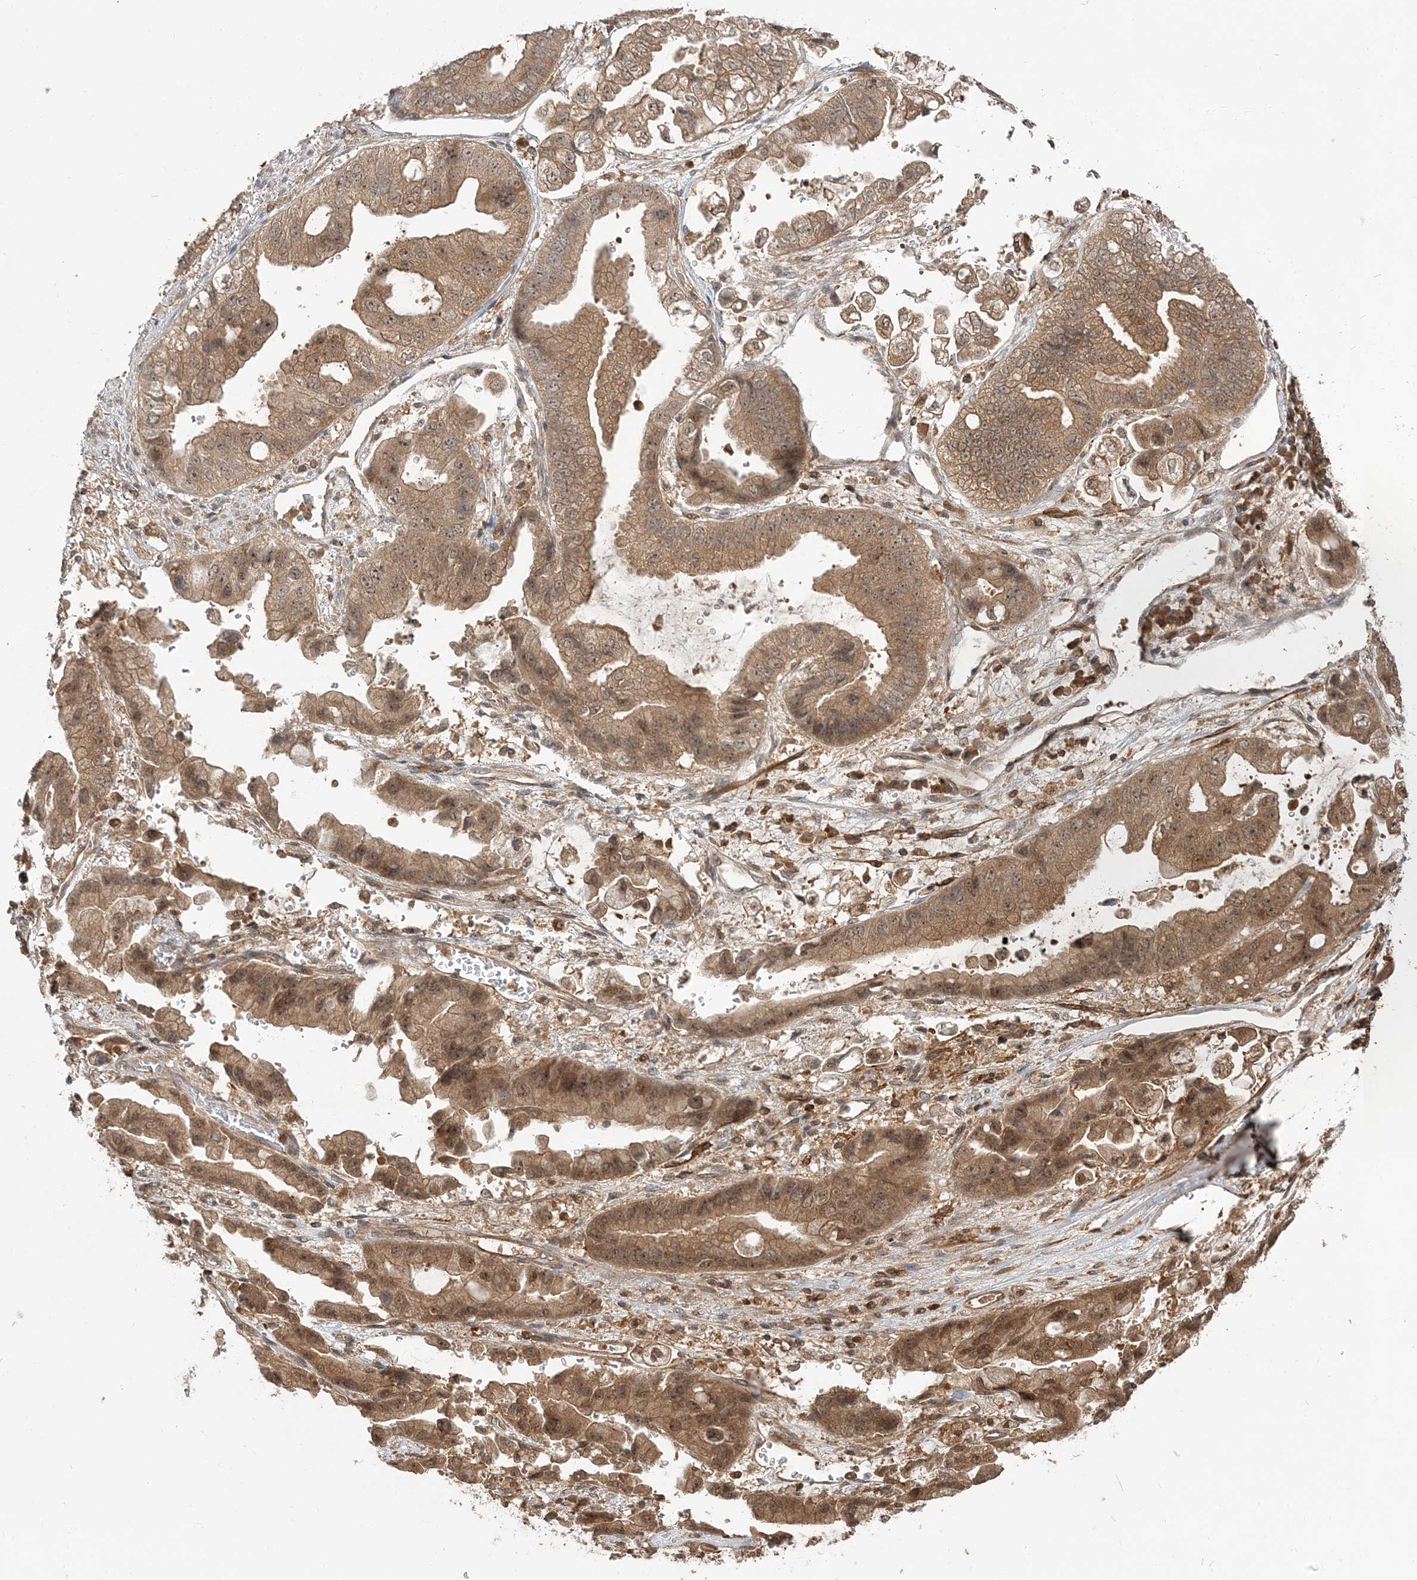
{"staining": {"intensity": "moderate", "quantity": ">75%", "location": "cytoplasmic/membranous,nuclear"}, "tissue": "stomach cancer", "cell_type": "Tumor cells", "image_type": "cancer", "snomed": [{"axis": "morphology", "description": "Adenocarcinoma, NOS"}, {"axis": "topography", "description": "Stomach"}], "caption": "Protein expression by immunohistochemistry (IHC) exhibits moderate cytoplasmic/membranous and nuclear expression in about >75% of tumor cells in adenocarcinoma (stomach).", "gene": "CAB39", "patient": {"sex": "male", "age": 62}}